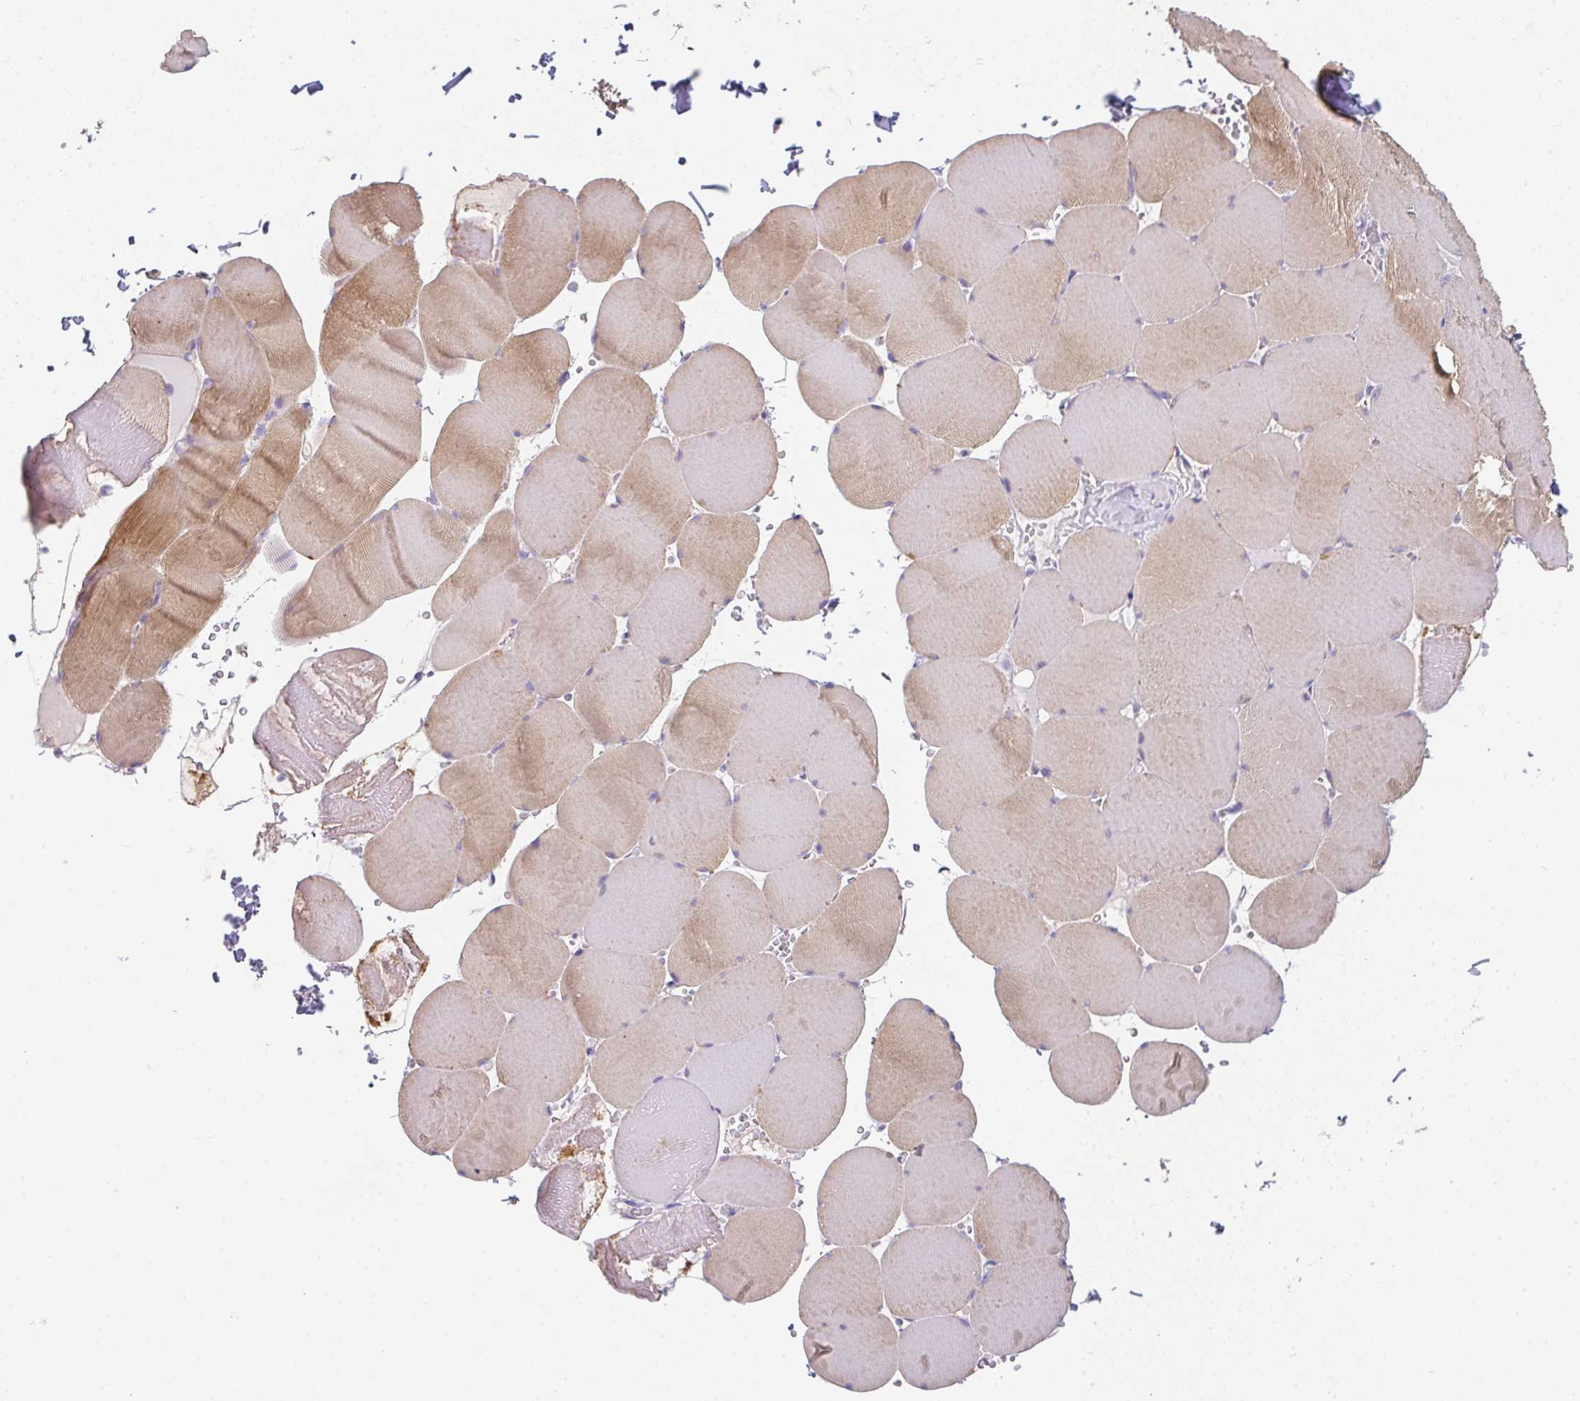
{"staining": {"intensity": "moderate", "quantity": "25%-75%", "location": "cytoplasmic/membranous"}, "tissue": "skeletal muscle", "cell_type": "Myocytes", "image_type": "normal", "snomed": [{"axis": "morphology", "description": "Normal tissue, NOS"}, {"axis": "topography", "description": "Skeletal muscle"}, {"axis": "topography", "description": "Head-Neck"}], "caption": "Protein expression analysis of normal human skeletal muscle reveals moderate cytoplasmic/membranous staining in approximately 25%-75% of myocytes. (Stains: DAB (3,3'-diaminobenzidine) in brown, nuclei in blue, Microscopy: brightfield microscopy at high magnification).", "gene": "C1QTNF8", "patient": {"sex": "male", "age": 66}}